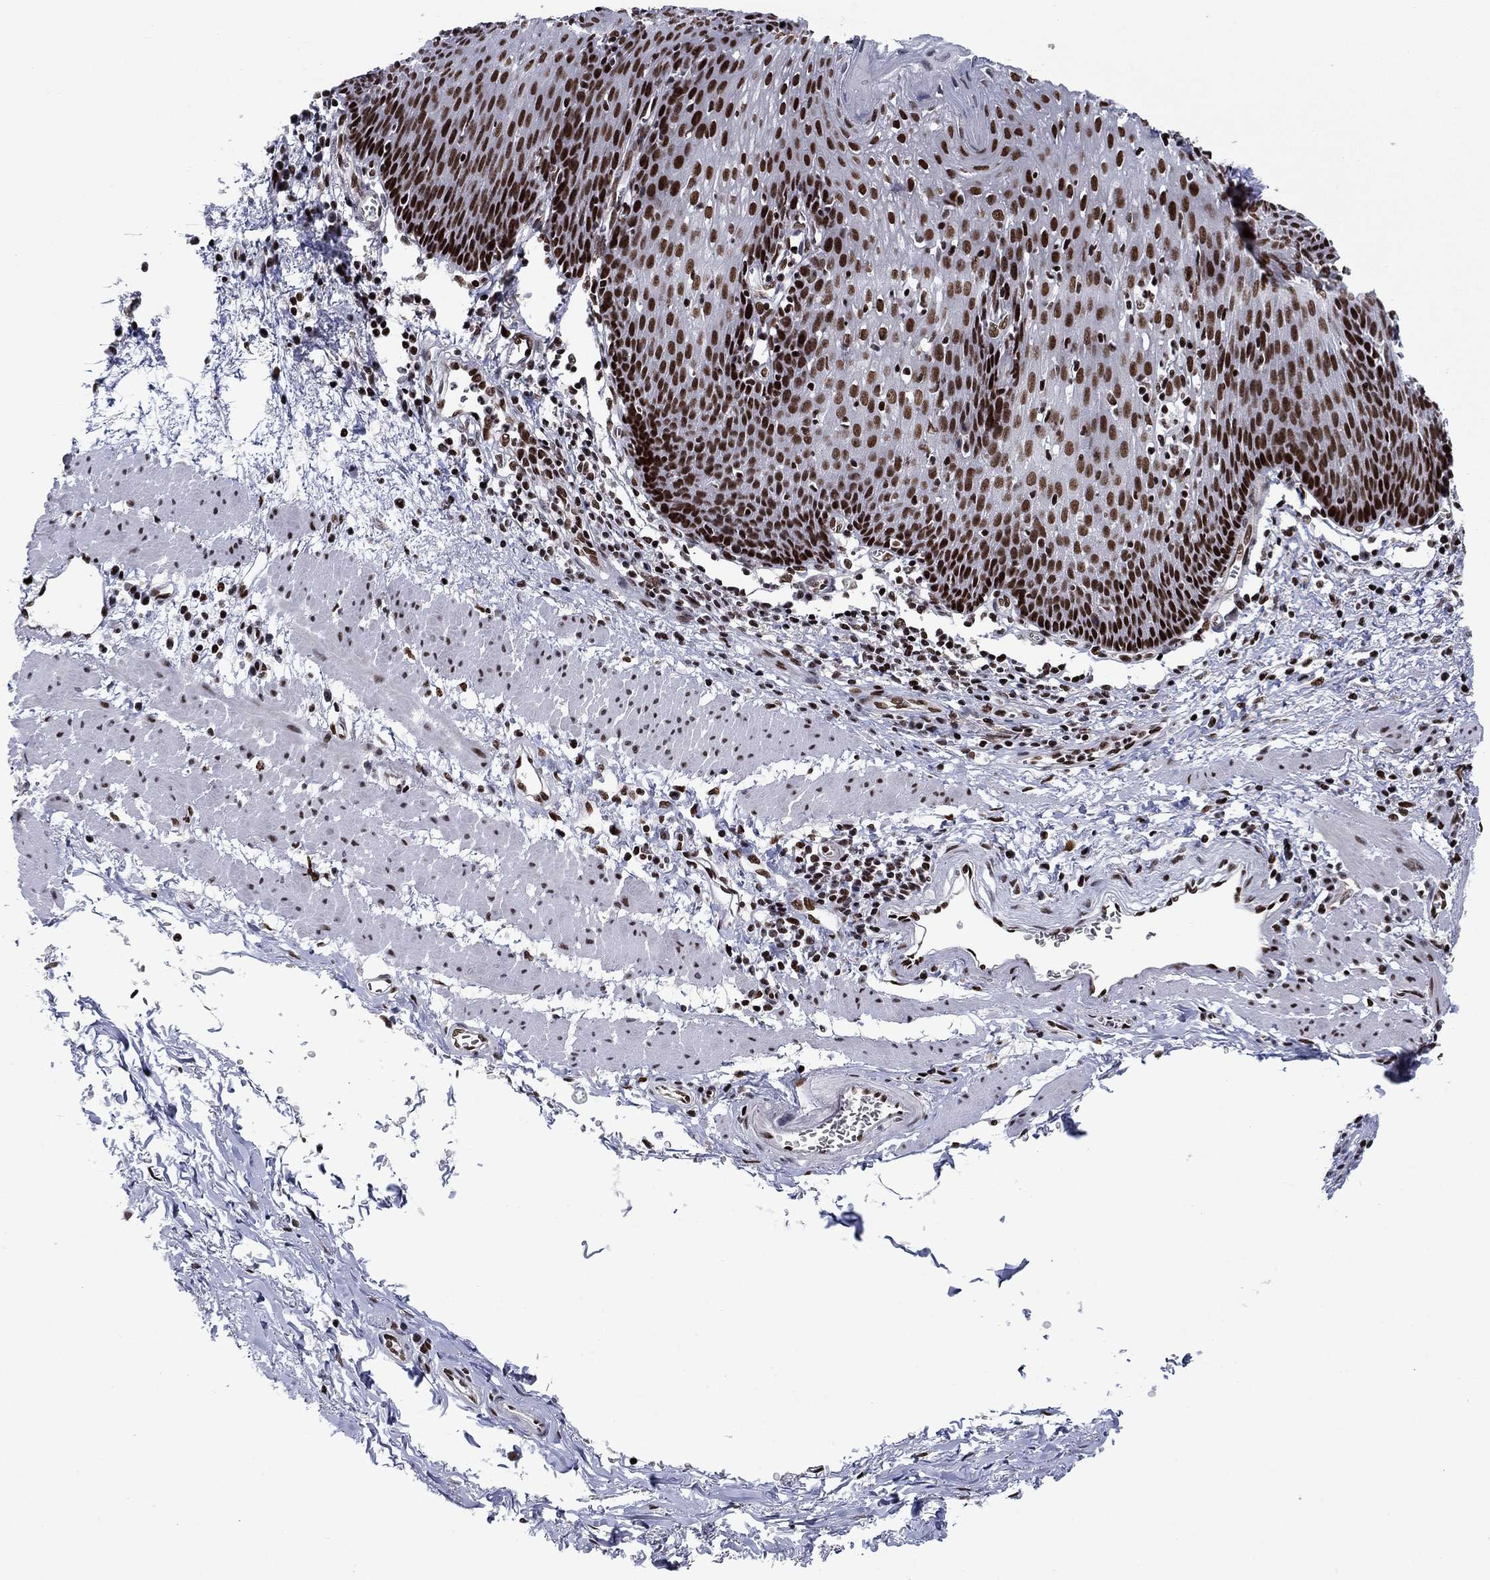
{"staining": {"intensity": "strong", "quantity": ">75%", "location": "nuclear"}, "tissue": "esophagus", "cell_type": "Squamous epithelial cells", "image_type": "normal", "snomed": [{"axis": "morphology", "description": "Normal tissue, NOS"}, {"axis": "topography", "description": "Esophagus"}], "caption": "High-power microscopy captured an immunohistochemistry image of benign esophagus, revealing strong nuclear expression in approximately >75% of squamous epithelial cells.", "gene": "RPRD1B", "patient": {"sex": "male", "age": 57}}